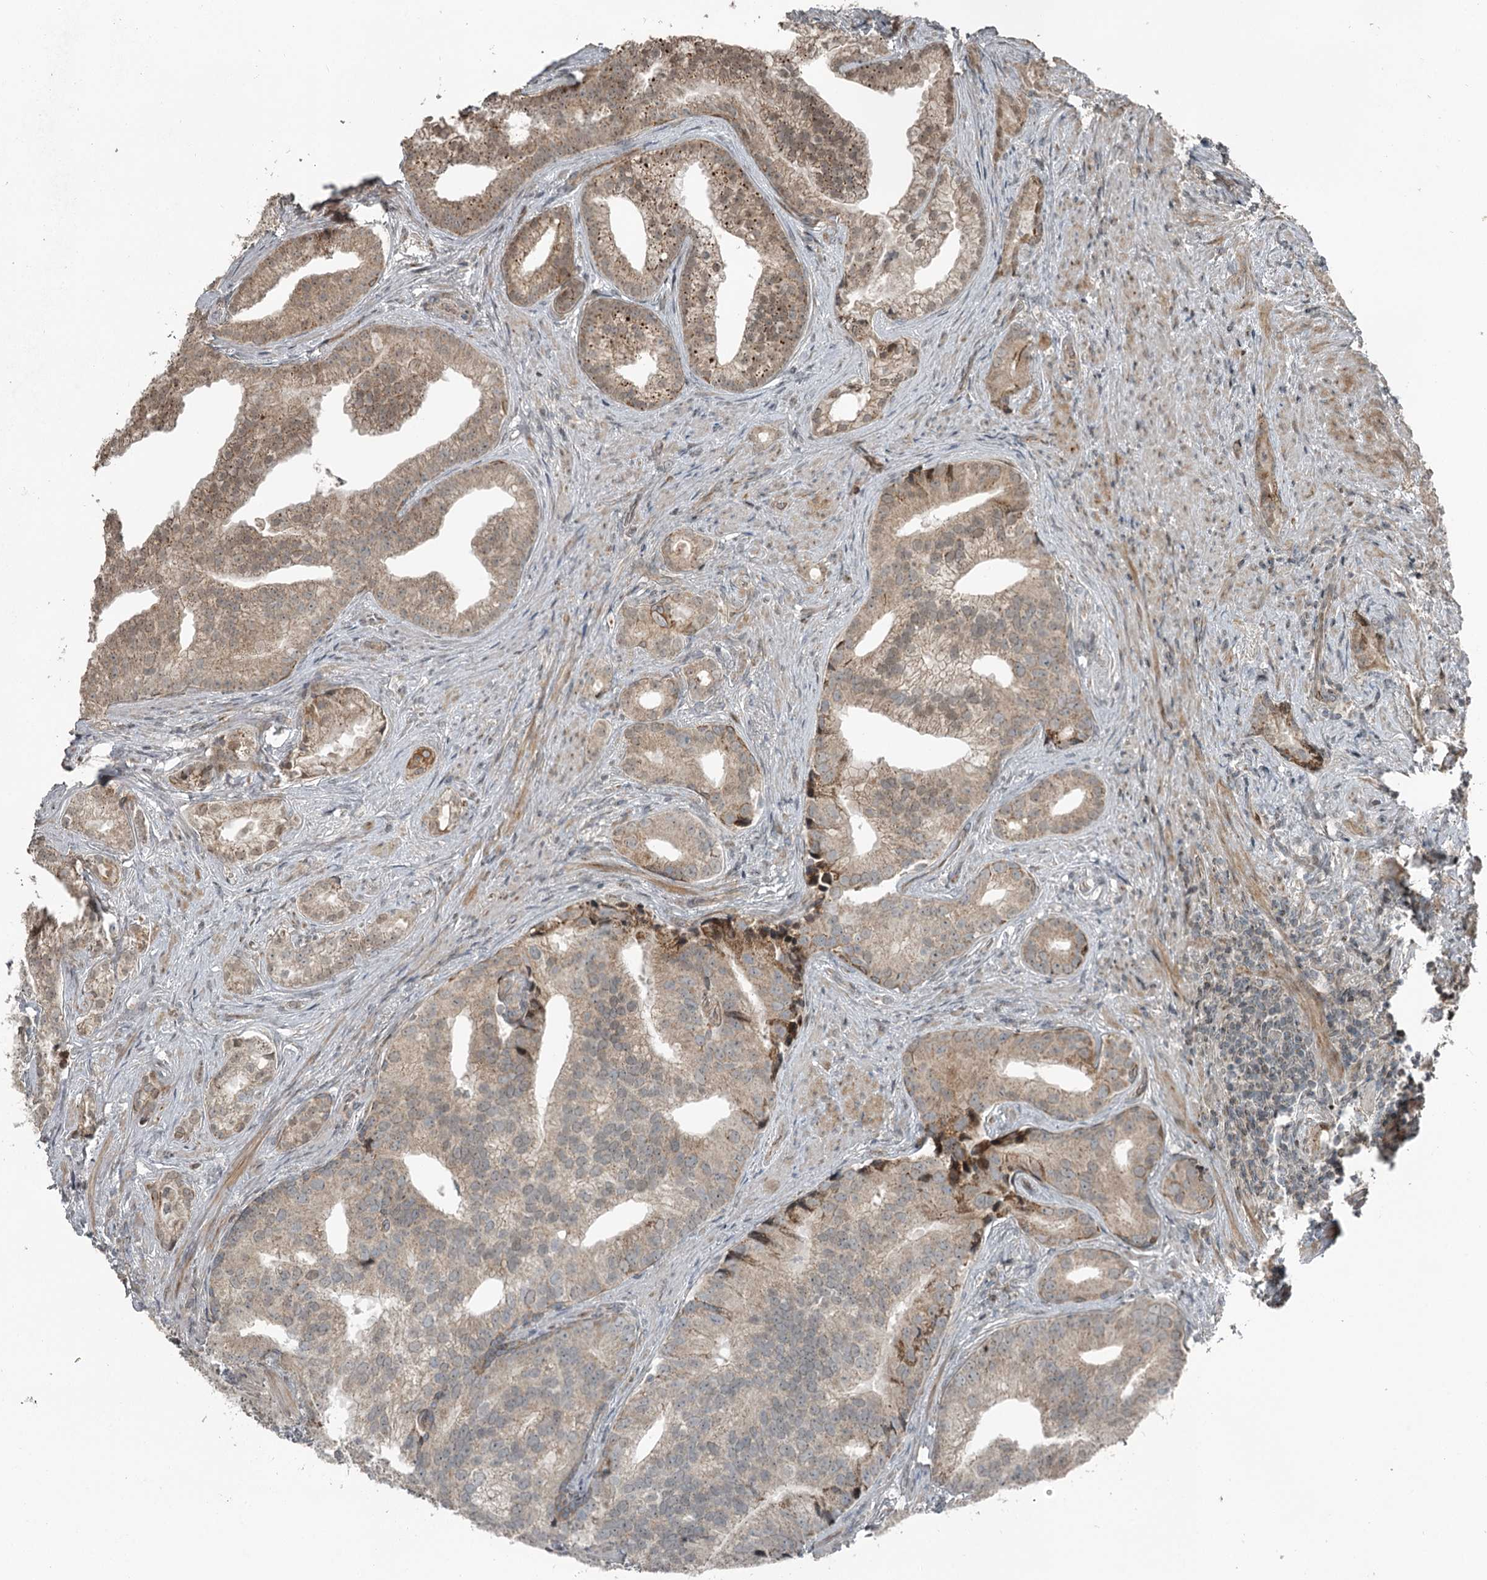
{"staining": {"intensity": "moderate", "quantity": "25%-75%", "location": "cytoplasmic/membranous,nuclear"}, "tissue": "prostate cancer", "cell_type": "Tumor cells", "image_type": "cancer", "snomed": [{"axis": "morphology", "description": "Adenocarcinoma, Low grade"}, {"axis": "topography", "description": "Prostate"}], "caption": "About 25%-75% of tumor cells in human prostate adenocarcinoma (low-grade) exhibit moderate cytoplasmic/membranous and nuclear protein positivity as visualized by brown immunohistochemical staining.", "gene": "RASSF8", "patient": {"sex": "male", "age": 71}}